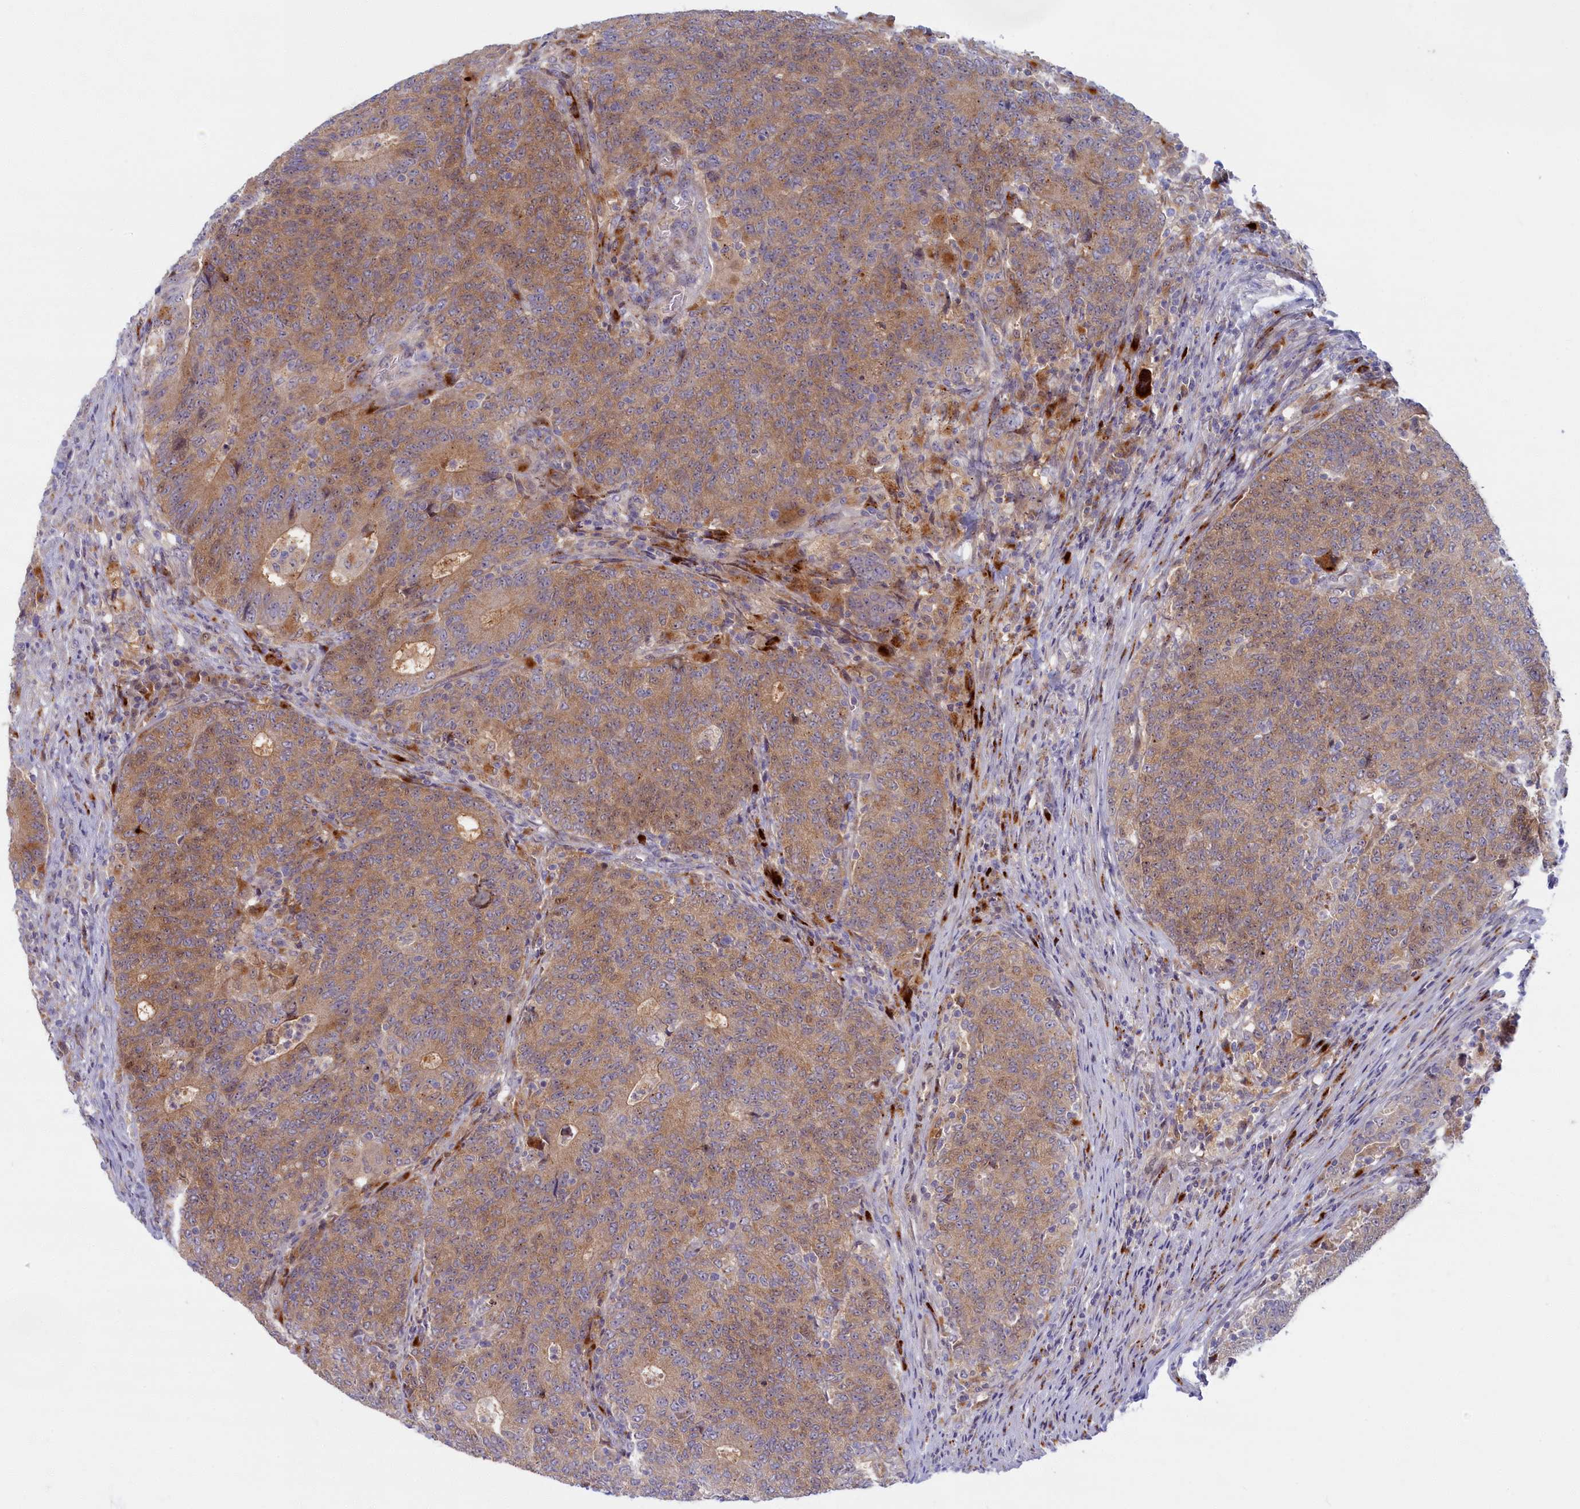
{"staining": {"intensity": "moderate", "quantity": ">75%", "location": "cytoplasmic/membranous"}, "tissue": "colorectal cancer", "cell_type": "Tumor cells", "image_type": "cancer", "snomed": [{"axis": "morphology", "description": "Adenocarcinoma, NOS"}, {"axis": "topography", "description": "Colon"}], "caption": "The micrograph demonstrates a brown stain indicating the presence of a protein in the cytoplasmic/membranous of tumor cells in colorectal adenocarcinoma.", "gene": "FCSK", "patient": {"sex": "female", "age": 75}}